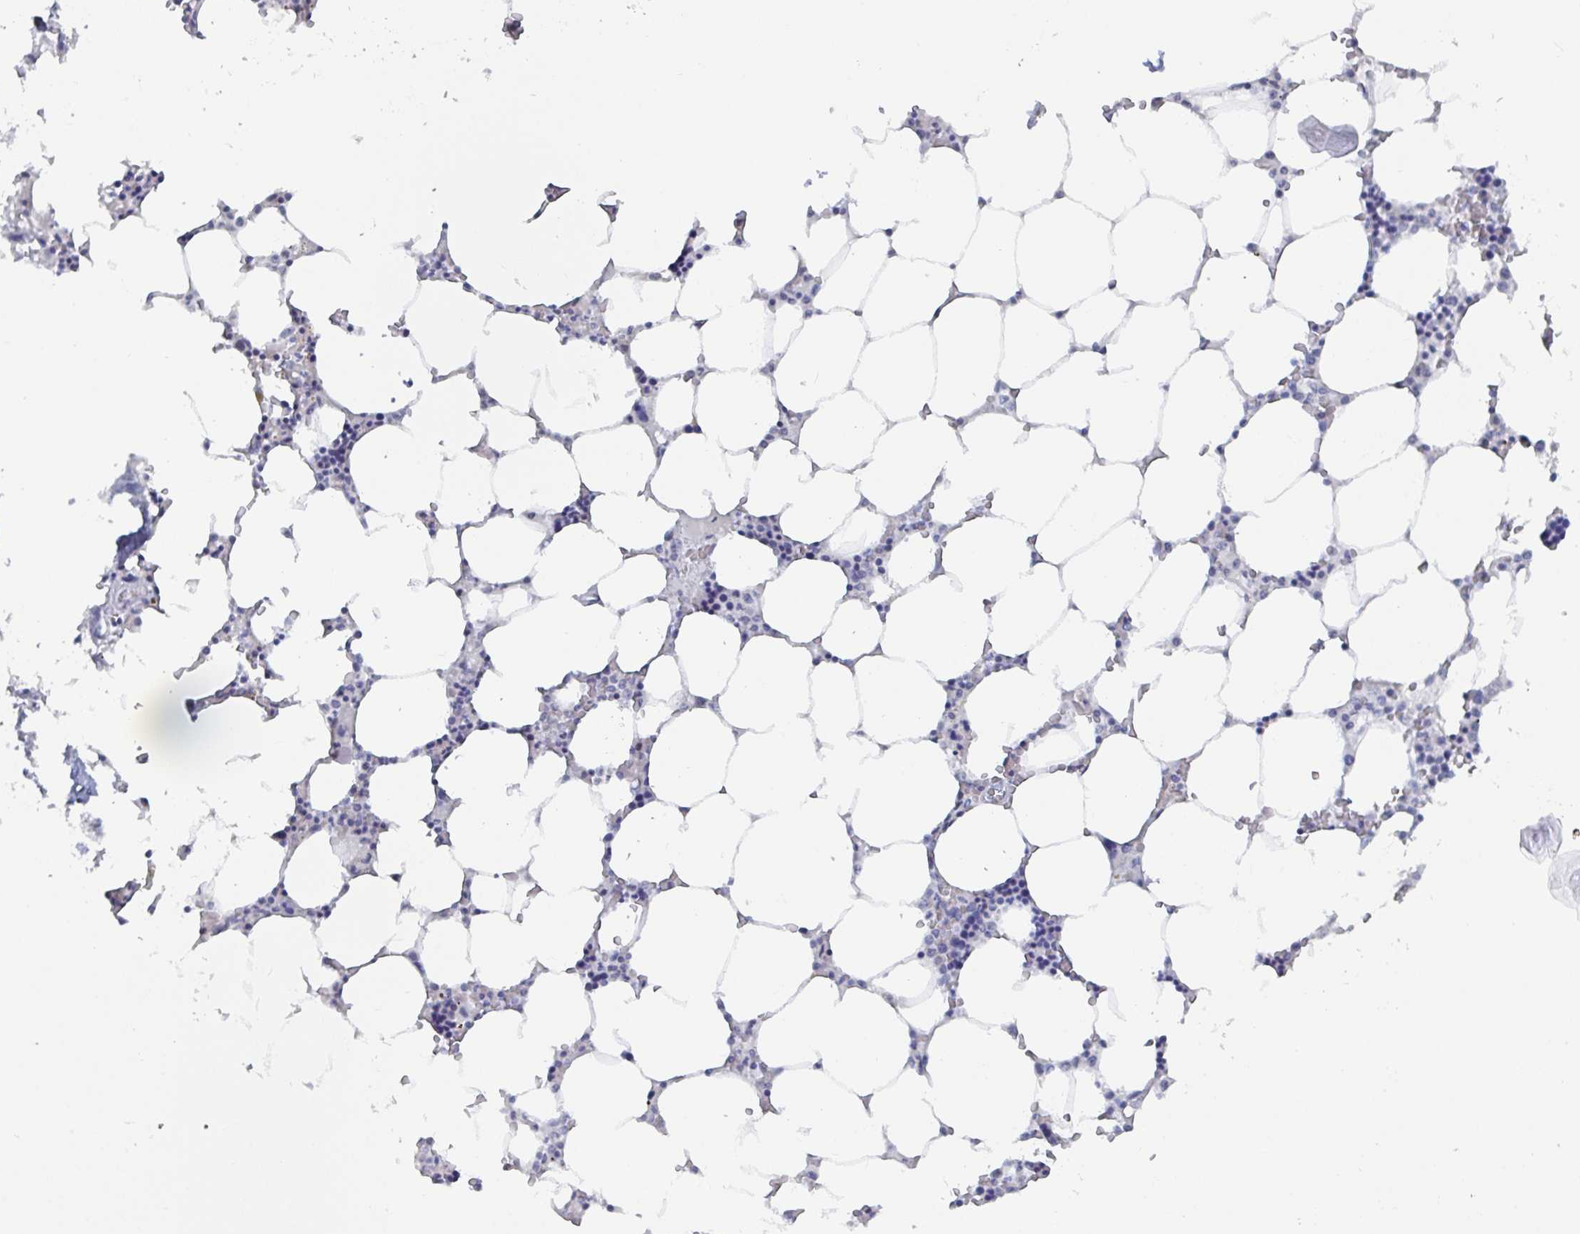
{"staining": {"intensity": "negative", "quantity": "none", "location": "none"}, "tissue": "bone marrow", "cell_type": "Hematopoietic cells", "image_type": "normal", "snomed": [{"axis": "morphology", "description": "Normal tissue, NOS"}, {"axis": "topography", "description": "Bone marrow"}], "caption": "Bone marrow was stained to show a protein in brown. There is no significant positivity in hematopoietic cells. Brightfield microscopy of immunohistochemistry (IHC) stained with DAB (brown) and hematoxylin (blue), captured at high magnification.", "gene": "CAMKV", "patient": {"sex": "male", "age": 64}}